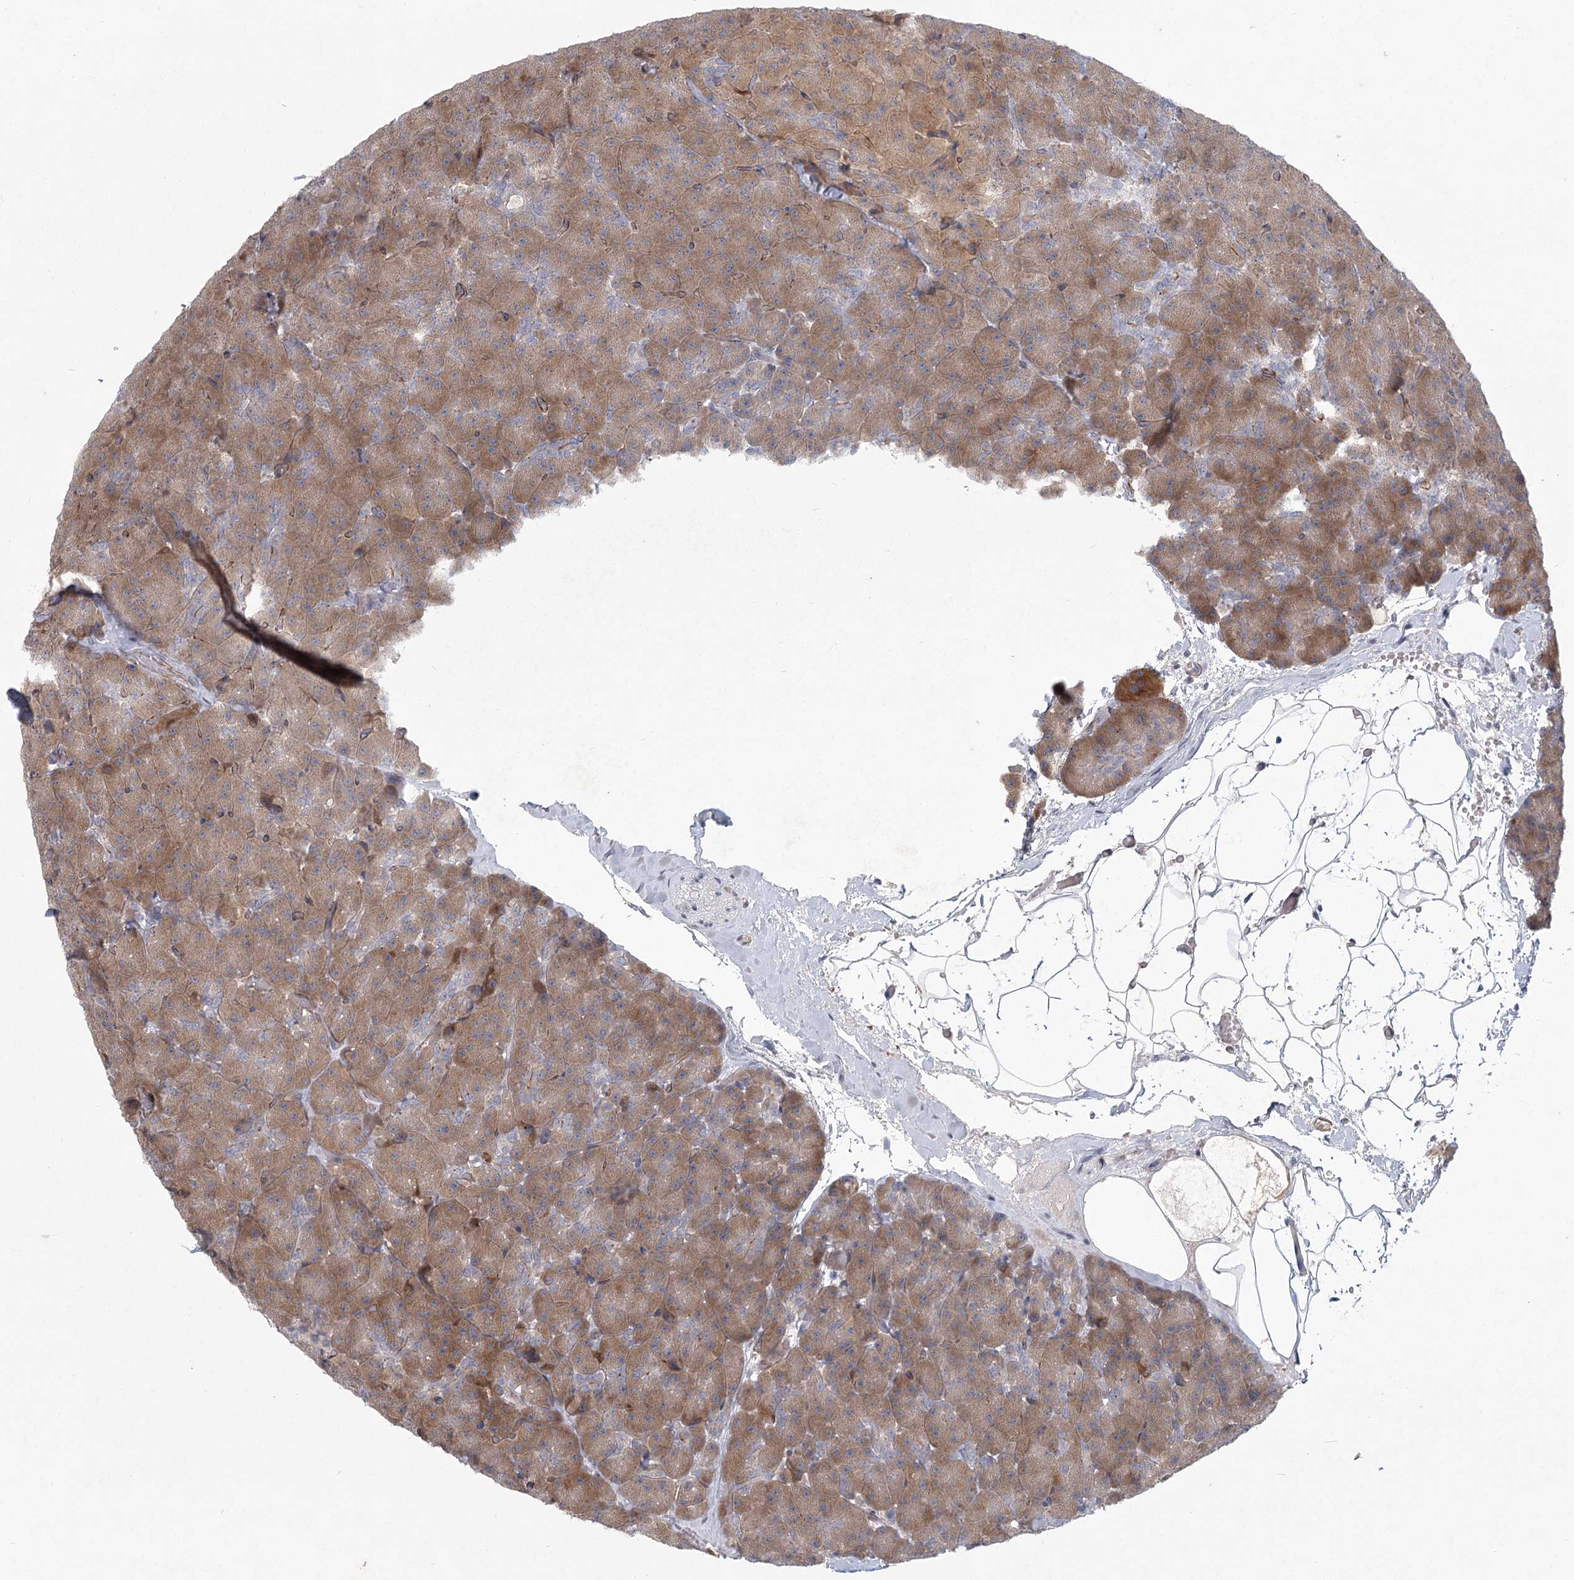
{"staining": {"intensity": "moderate", "quantity": "25%-75%", "location": "cytoplasmic/membranous"}, "tissue": "pancreas", "cell_type": "Exocrine glandular cells", "image_type": "normal", "snomed": [{"axis": "morphology", "description": "Normal tissue, NOS"}, {"axis": "topography", "description": "Pancreas"}], "caption": "Pancreas stained with a brown dye displays moderate cytoplasmic/membranous positive expression in about 25%-75% of exocrine glandular cells.", "gene": "MEPE", "patient": {"sex": "male", "age": 36}}